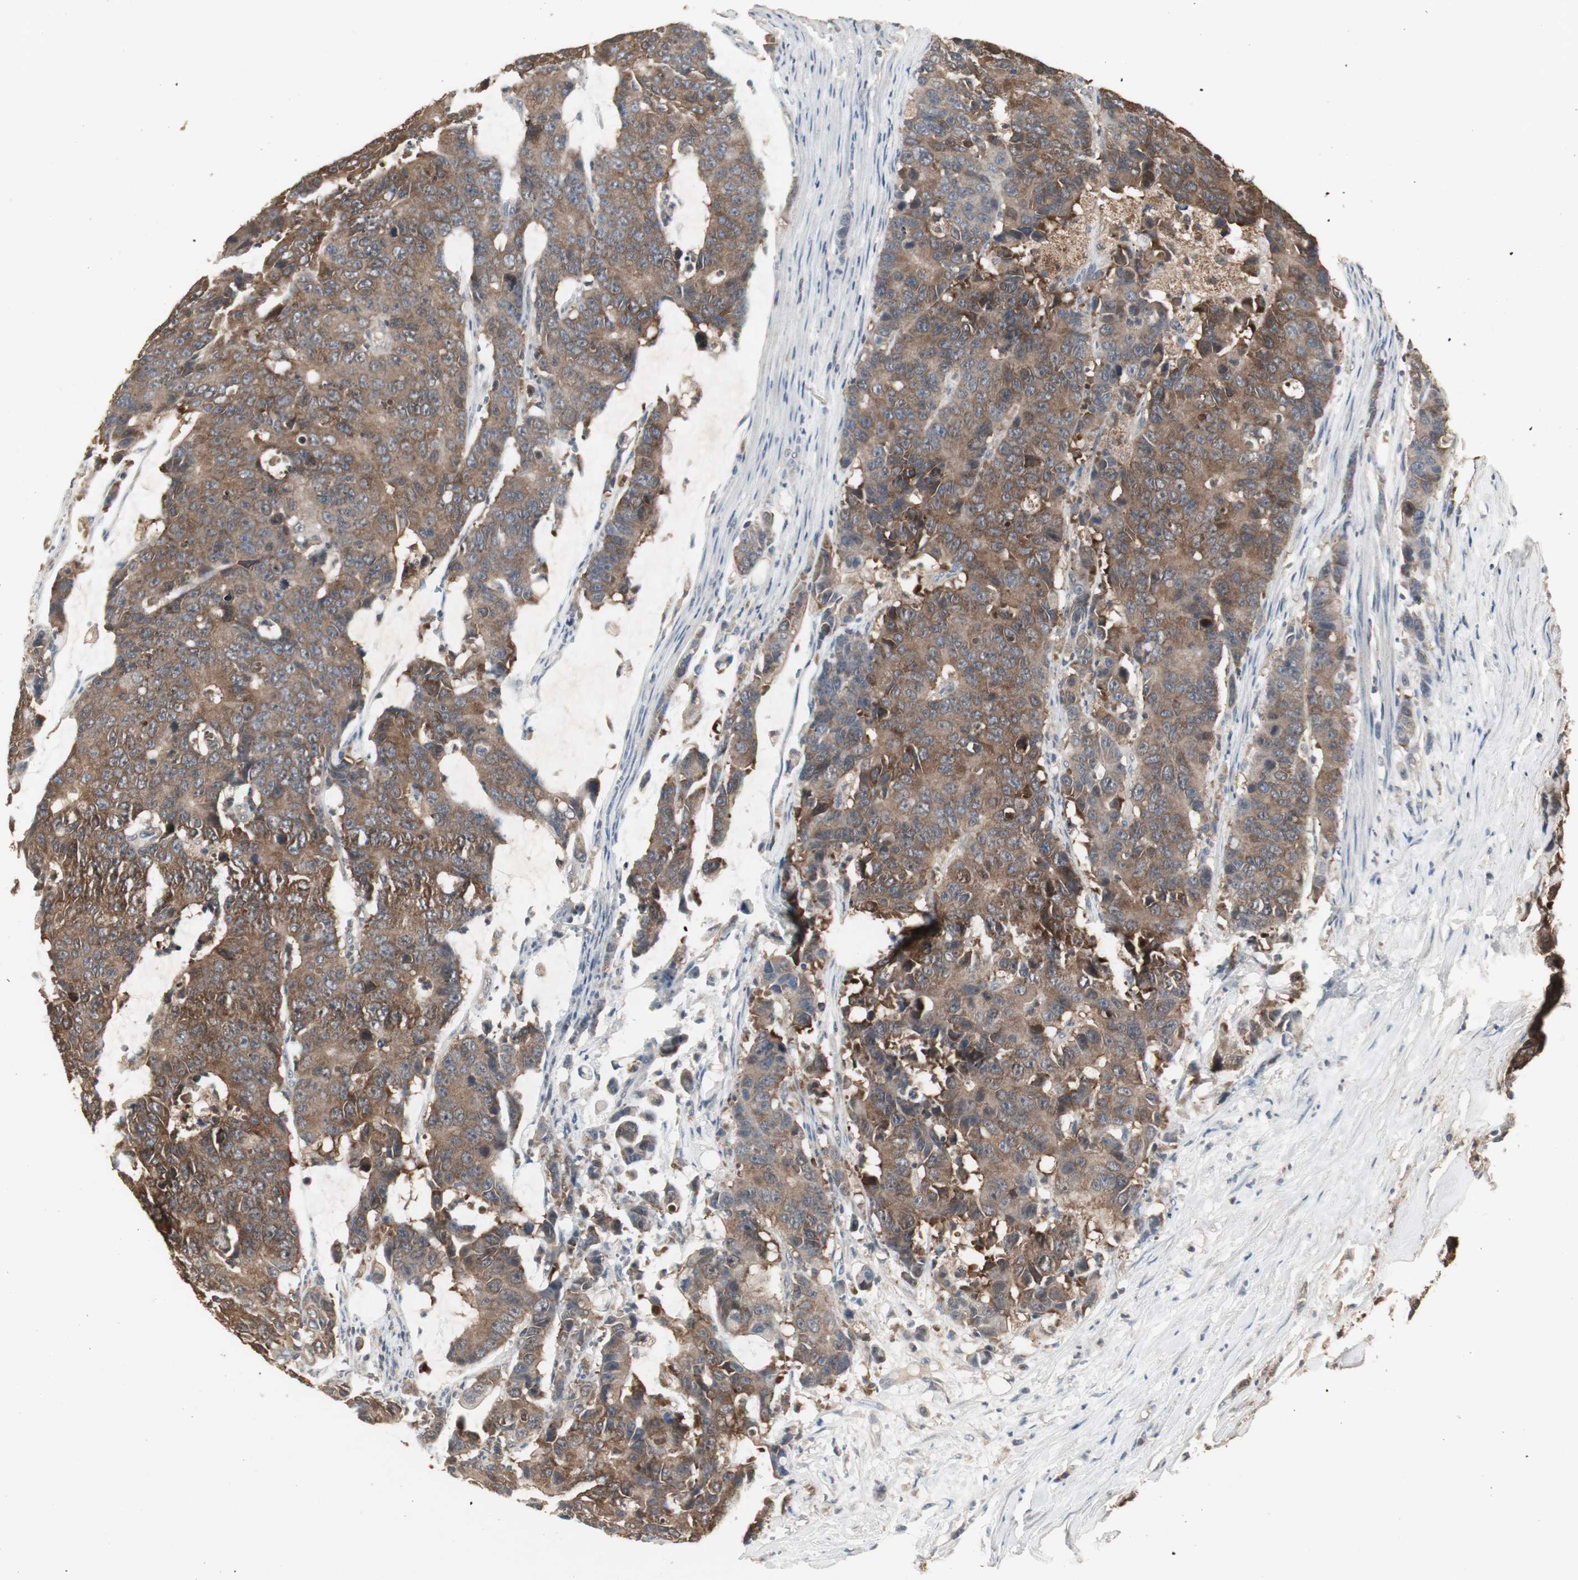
{"staining": {"intensity": "moderate", "quantity": ">75%", "location": "cytoplasmic/membranous"}, "tissue": "colorectal cancer", "cell_type": "Tumor cells", "image_type": "cancer", "snomed": [{"axis": "morphology", "description": "Adenocarcinoma, NOS"}, {"axis": "topography", "description": "Colon"}], "caption": "Moderate cytoplasmic/membranous expression for a protein is present in about >75% of tumor cells of adenocarcinoma (colorectal) using immunohistochemistry.", "gene": "HPRT1", "patient": {"sex": "female", "age": 86}}